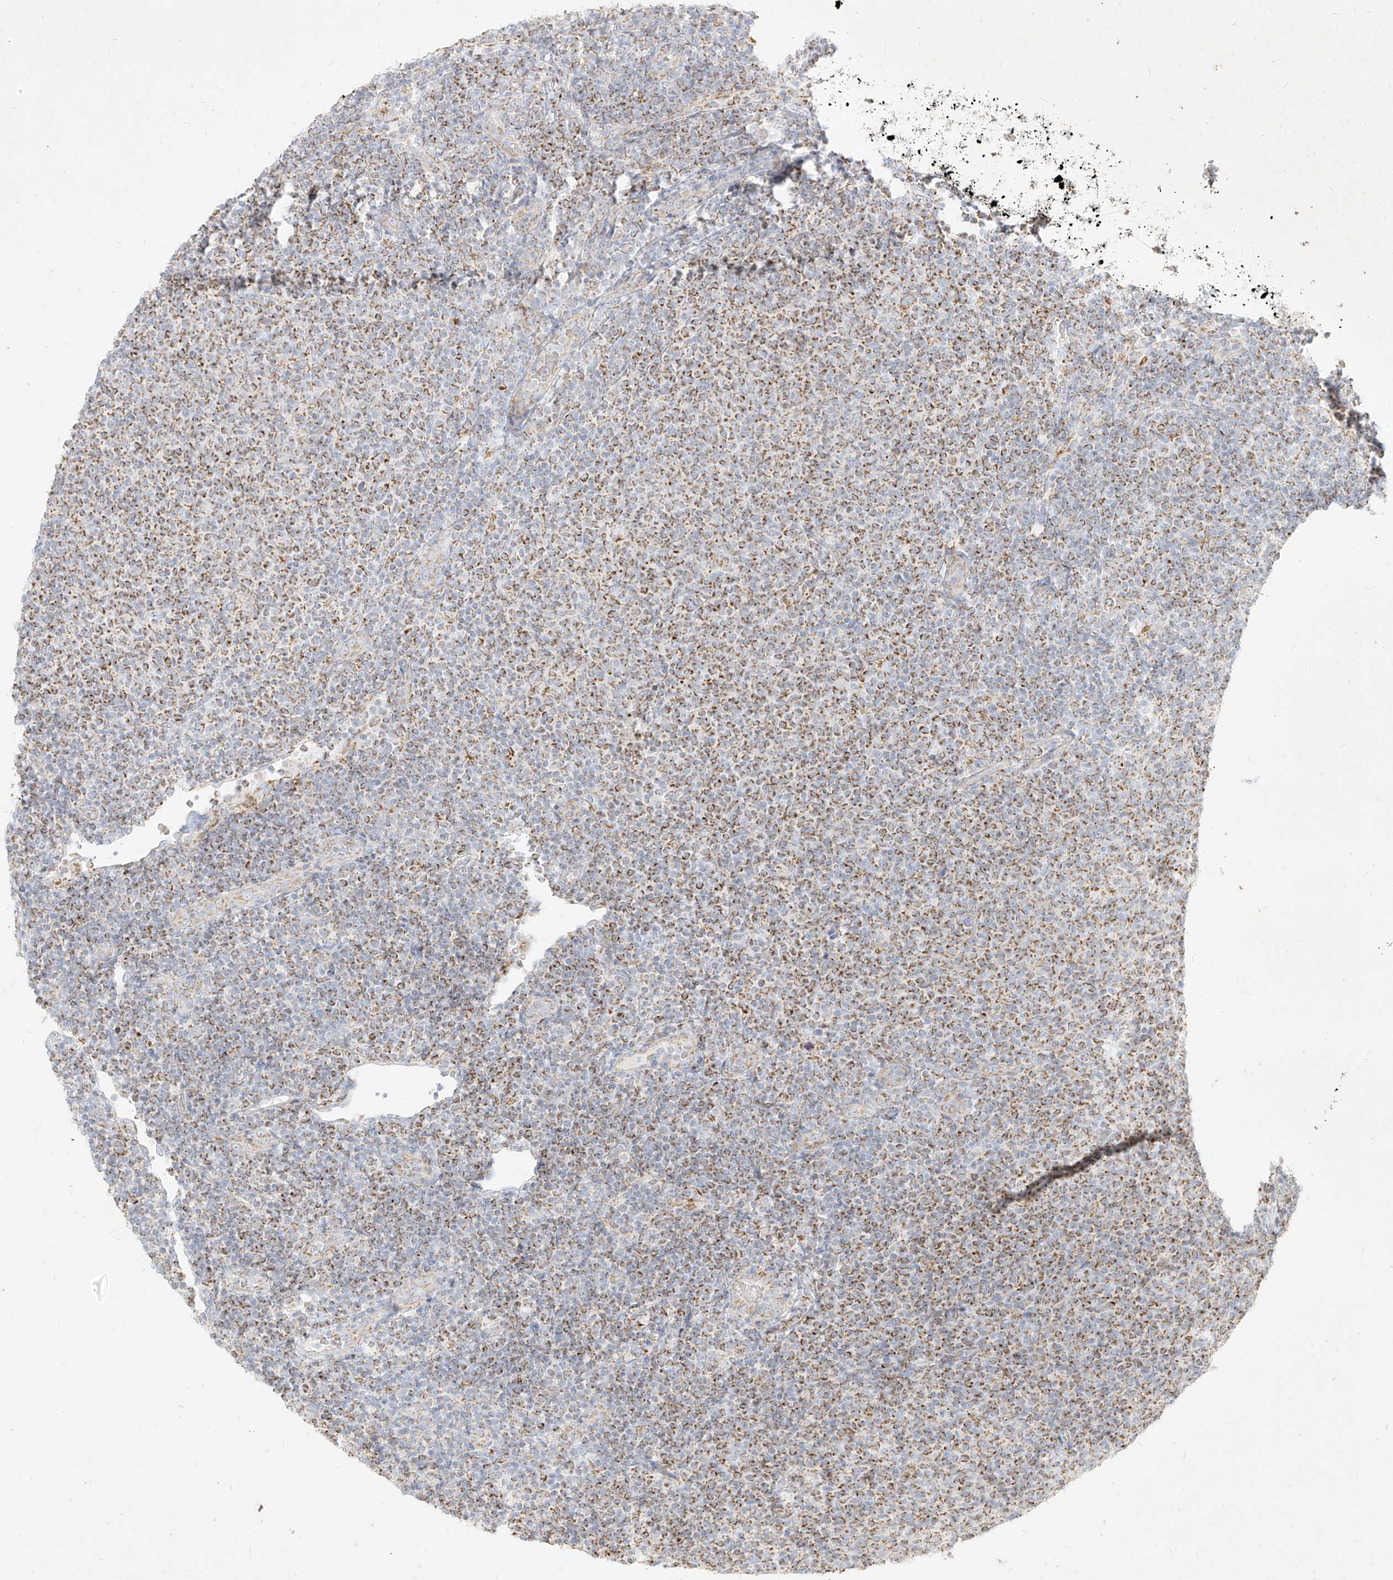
{"staining": {"intensity": "moderate", "quantity": "25%-75%", "location": "cytoplasmic/membranous"}, "tissue": "lymphoma", "cell_type": "Tumor cells", "image_type": "cancer", "snomed": [{"axis": "morphology", "description": "Malignant lymphoma, non-Hodgkin's type, Low grade"}, {"axis": "topography", "description": "Lymph node"}], "caption": "Protein staining of malignant lymphoma, non-Hodgkin's type (low-grade) tissue demonstrates moderate cytoplasmic/membranous positivity in approximately 25%-75% of tumor cells.", "gene": "MTX2", "patient": {"sex": "male", "age": 66}}